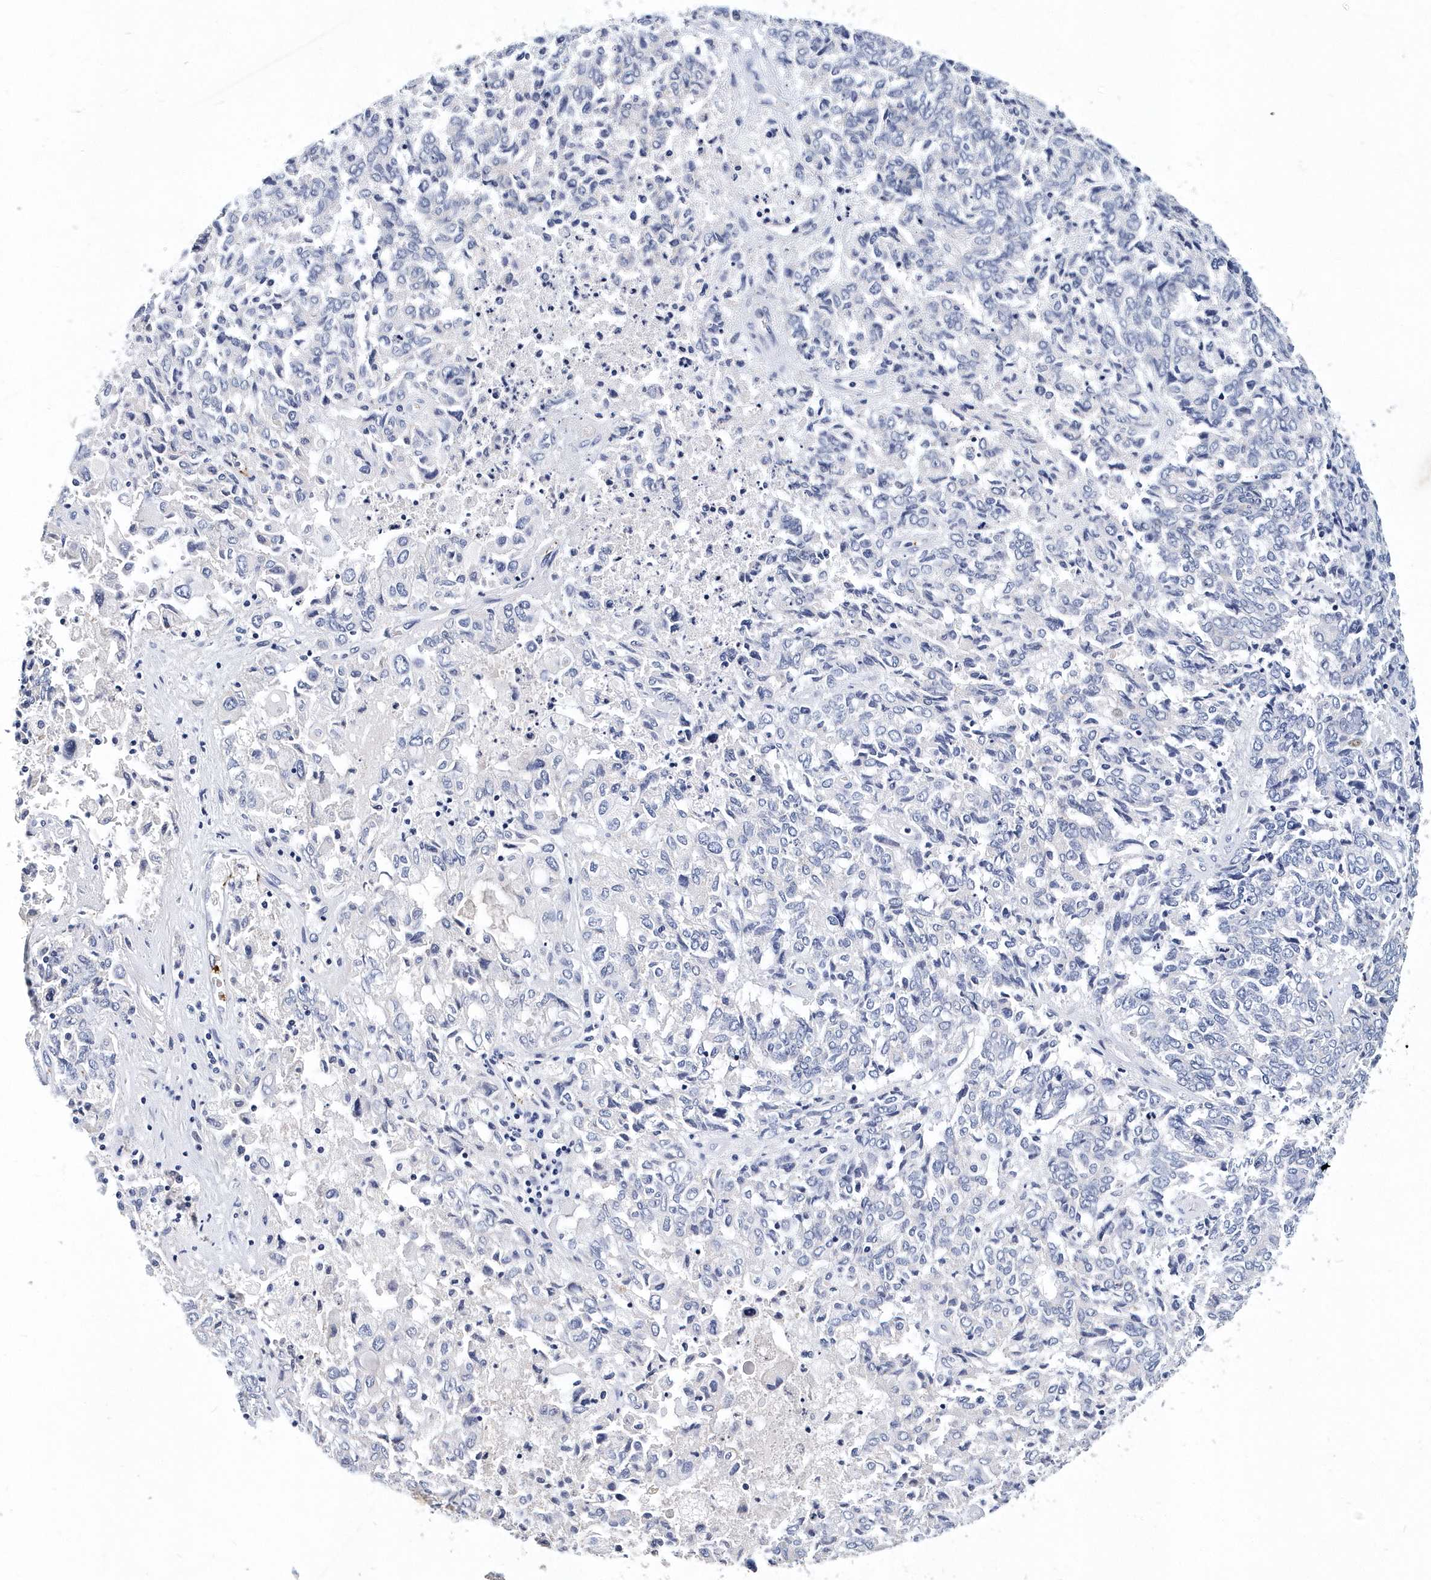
{"staining": {"intensity": "negative", "quantity": "none", "location": "none"}, "tissue": "endometrial cancer", "cell_type": "Tumor cells", "image_type": "cancer", "snomed": [{"axis": "morphology", "description": "Adenocarcinoma, NOS"}, {"axis": "topography", "description": "Endometrium"}], "caption": "Tumor cells are negative for protein expression in human endometrial cancer.", "gene": "ITGA2B", "patient": {"sex": "female", "age": 80}}